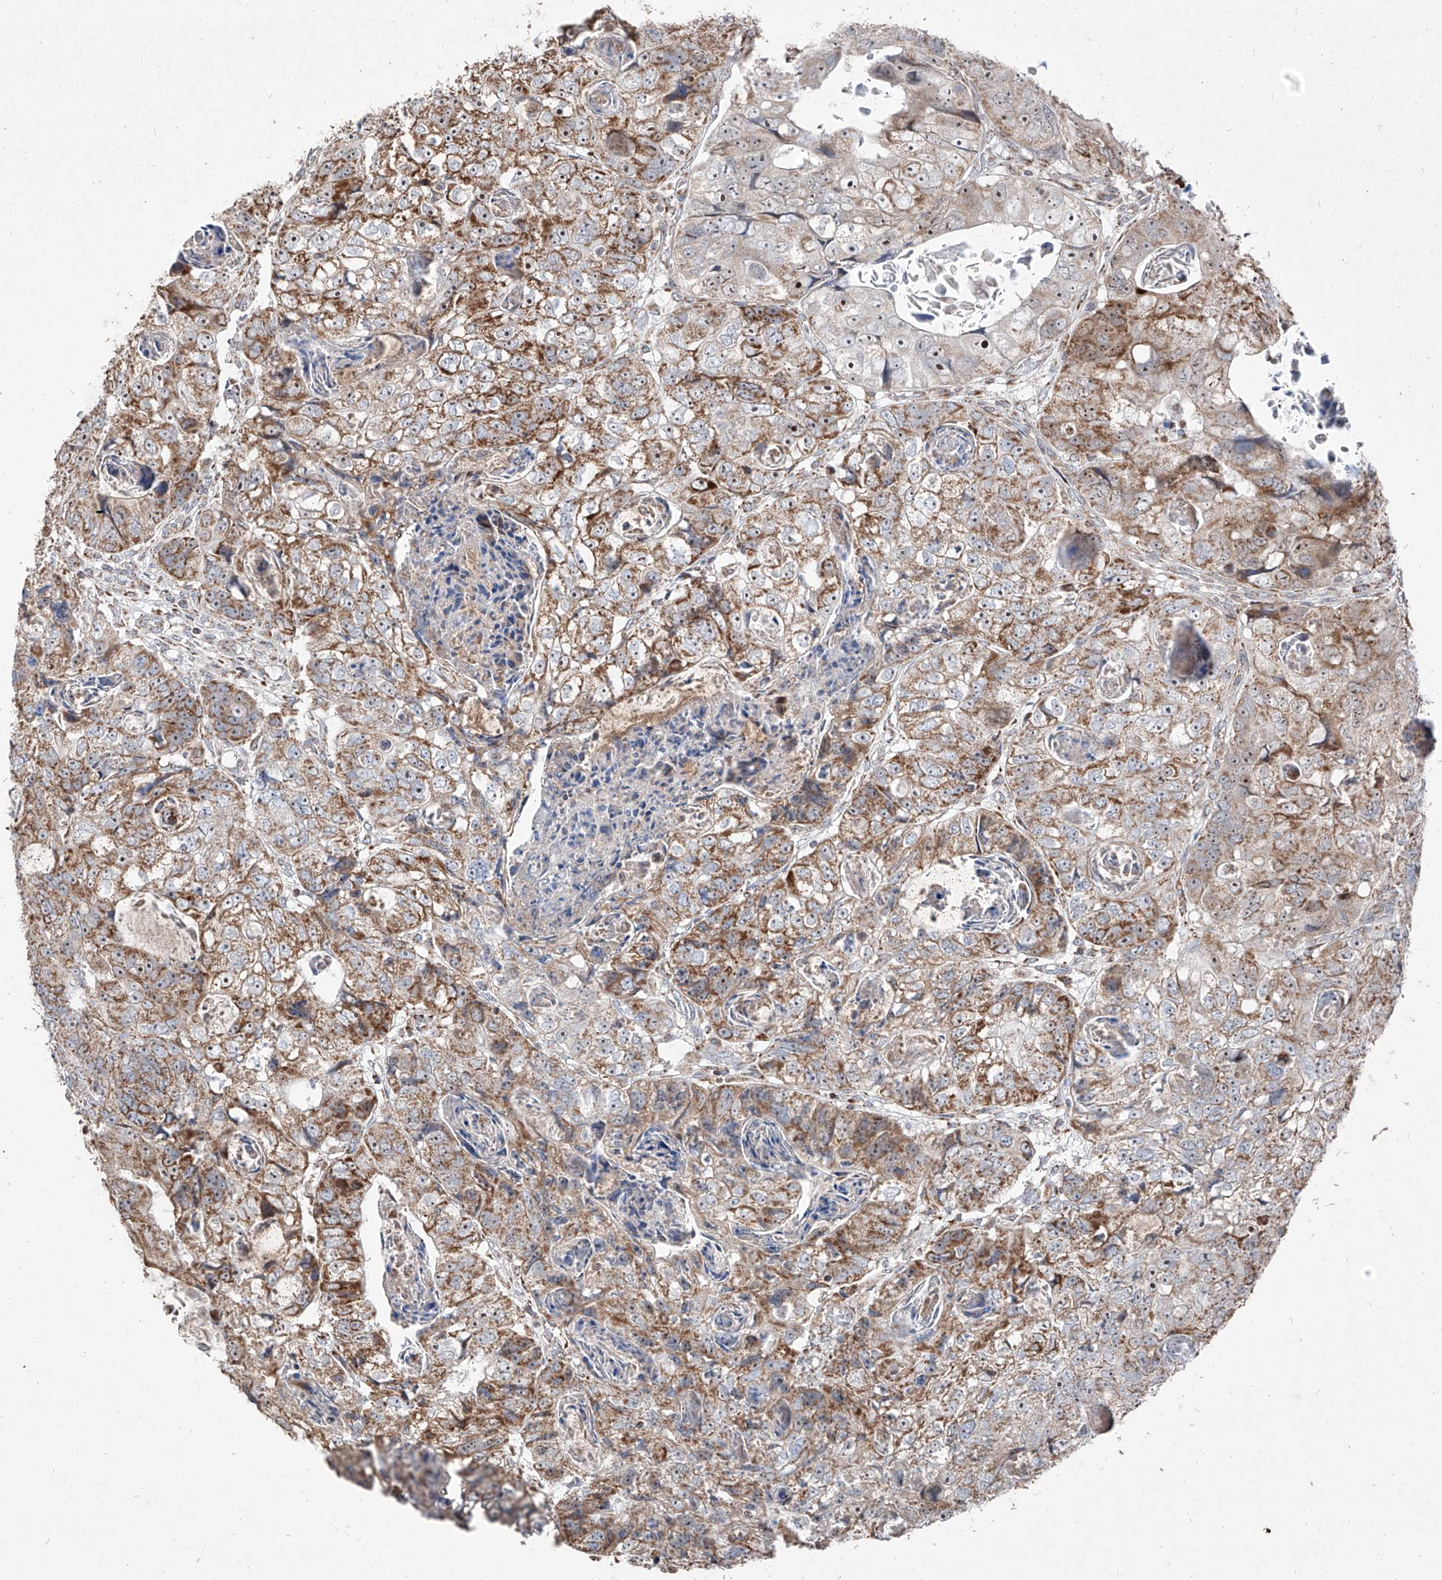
{"staining": {"intensity": "moderate", "quantity": "25%-75%", "location": "cytoplasmic/membranous,nuclear"}, "tissue": "colorectal cancer", "cell_type": "Tumor cells", "image_type": "cancer", "snomed": [{"axis": "morphology", "description": "Adenocarcinoma, NOS"}, {"axis": "topography", "description": "Rectum"}], "caption": "Colorectal cancer (adenocarcinoma) stained with a brown dye exhibits moderate cytoplasmic/membranous and nuclear positive expression in about 25%-75% of tumor cells.", "gene": "NDUFB3", "patient": {"sex": "male", "age": 59}}